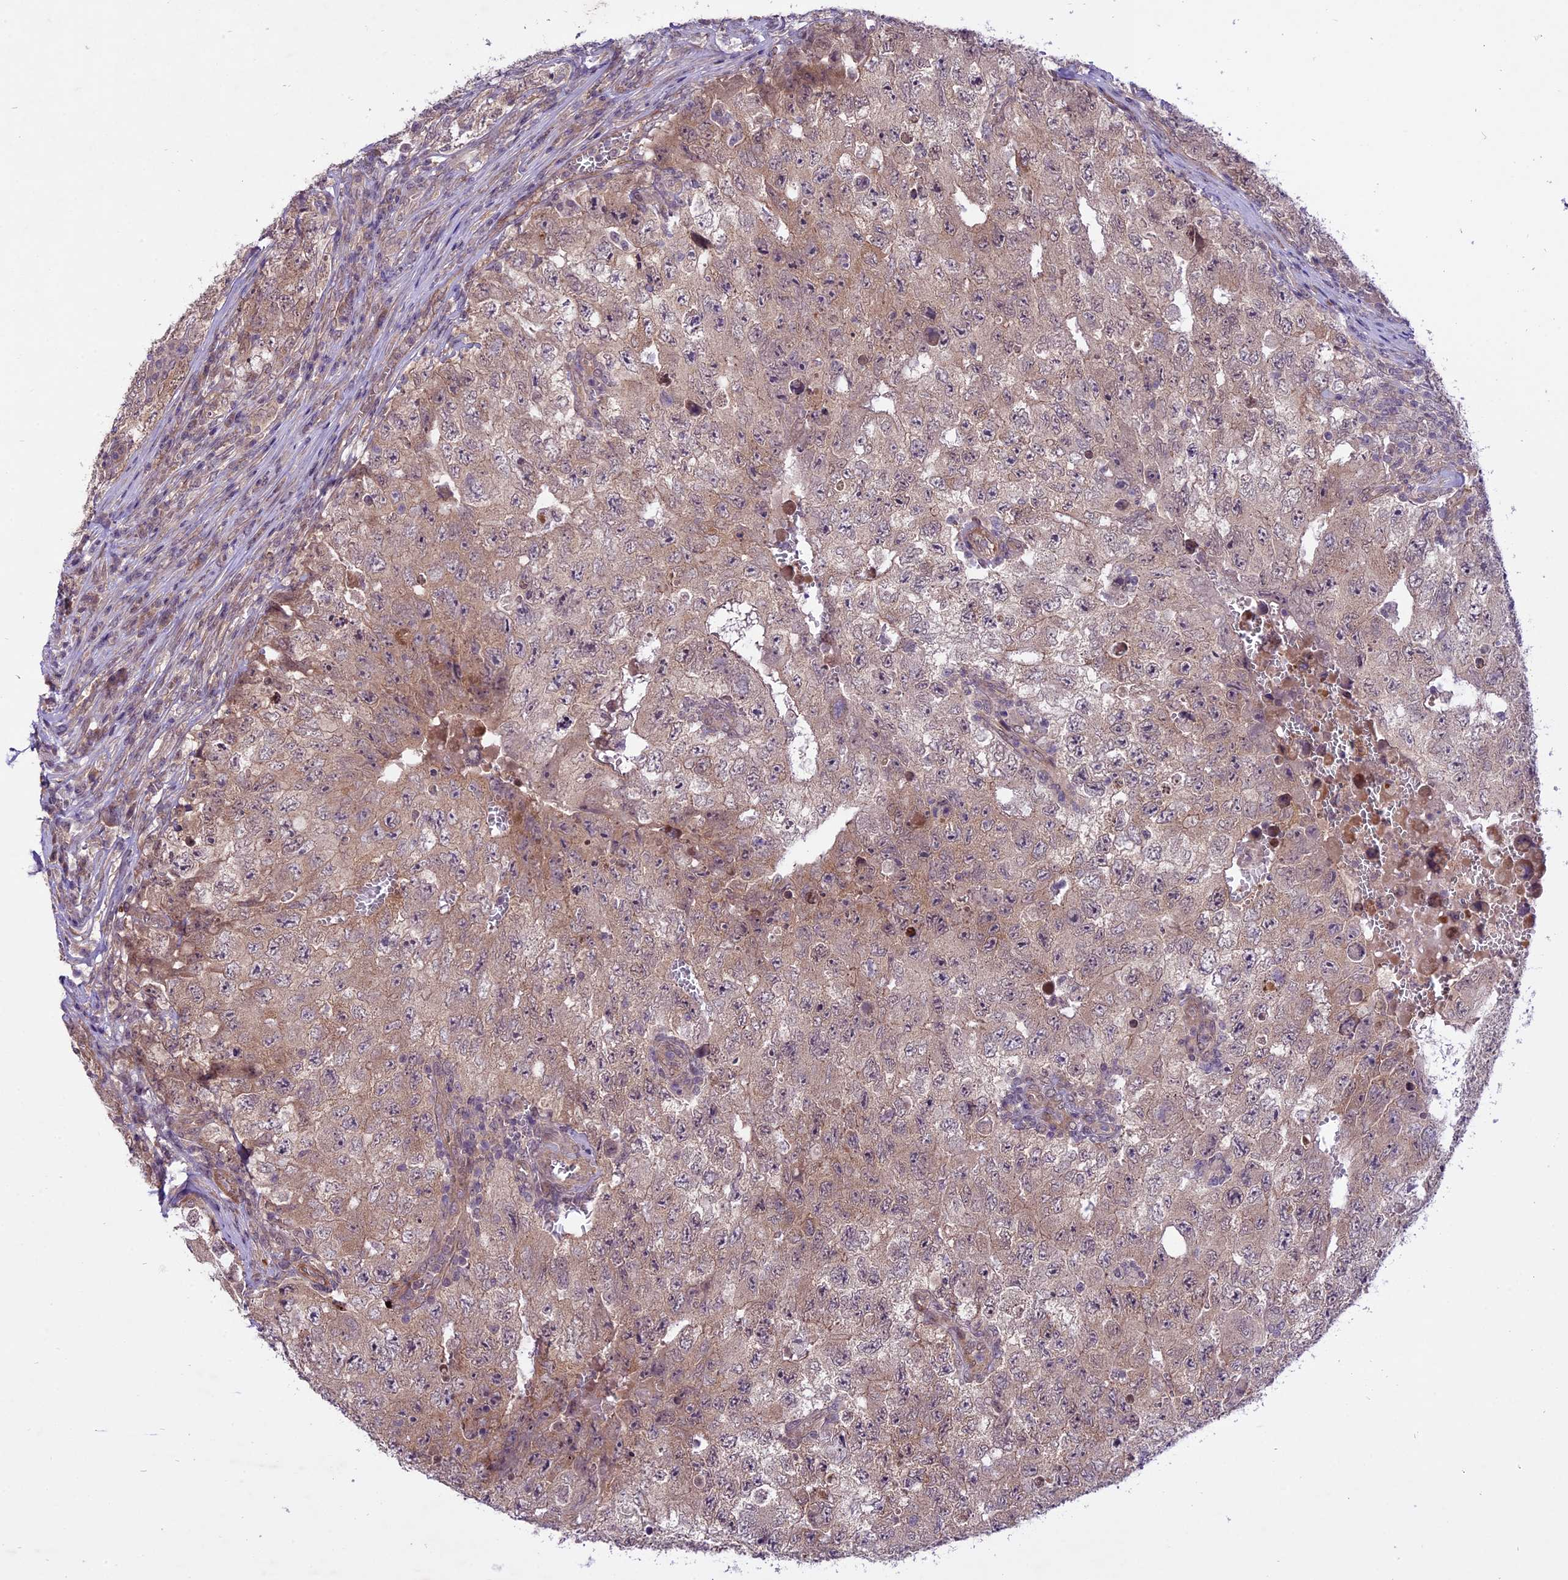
{"staining": {"intensity": "weak", "quantity": "25%-75%", "location": "cytoplasmic/membranous,nuclear"}, "tissue": "testis cancer", "cell_type": "Tumor cells", "image_type": "cancer", "snomed": [{"axis": "morphology", "description": "Carcinoma, Embryonal, NOS"}, {"axis": "topography", "description": "Testis"}], "caption": "Embryonal carcinoma (testis) tissue exhibits weak cytoplasmic/membranous and nuclear positivity in about 25%-75% of tumor cells, visualized by immunohistochemistry. (Brightfield microscopy of DAB IHC at high magnification).", "gene": "SPRED1", "patient": {"sex": "male", "age": 17}}